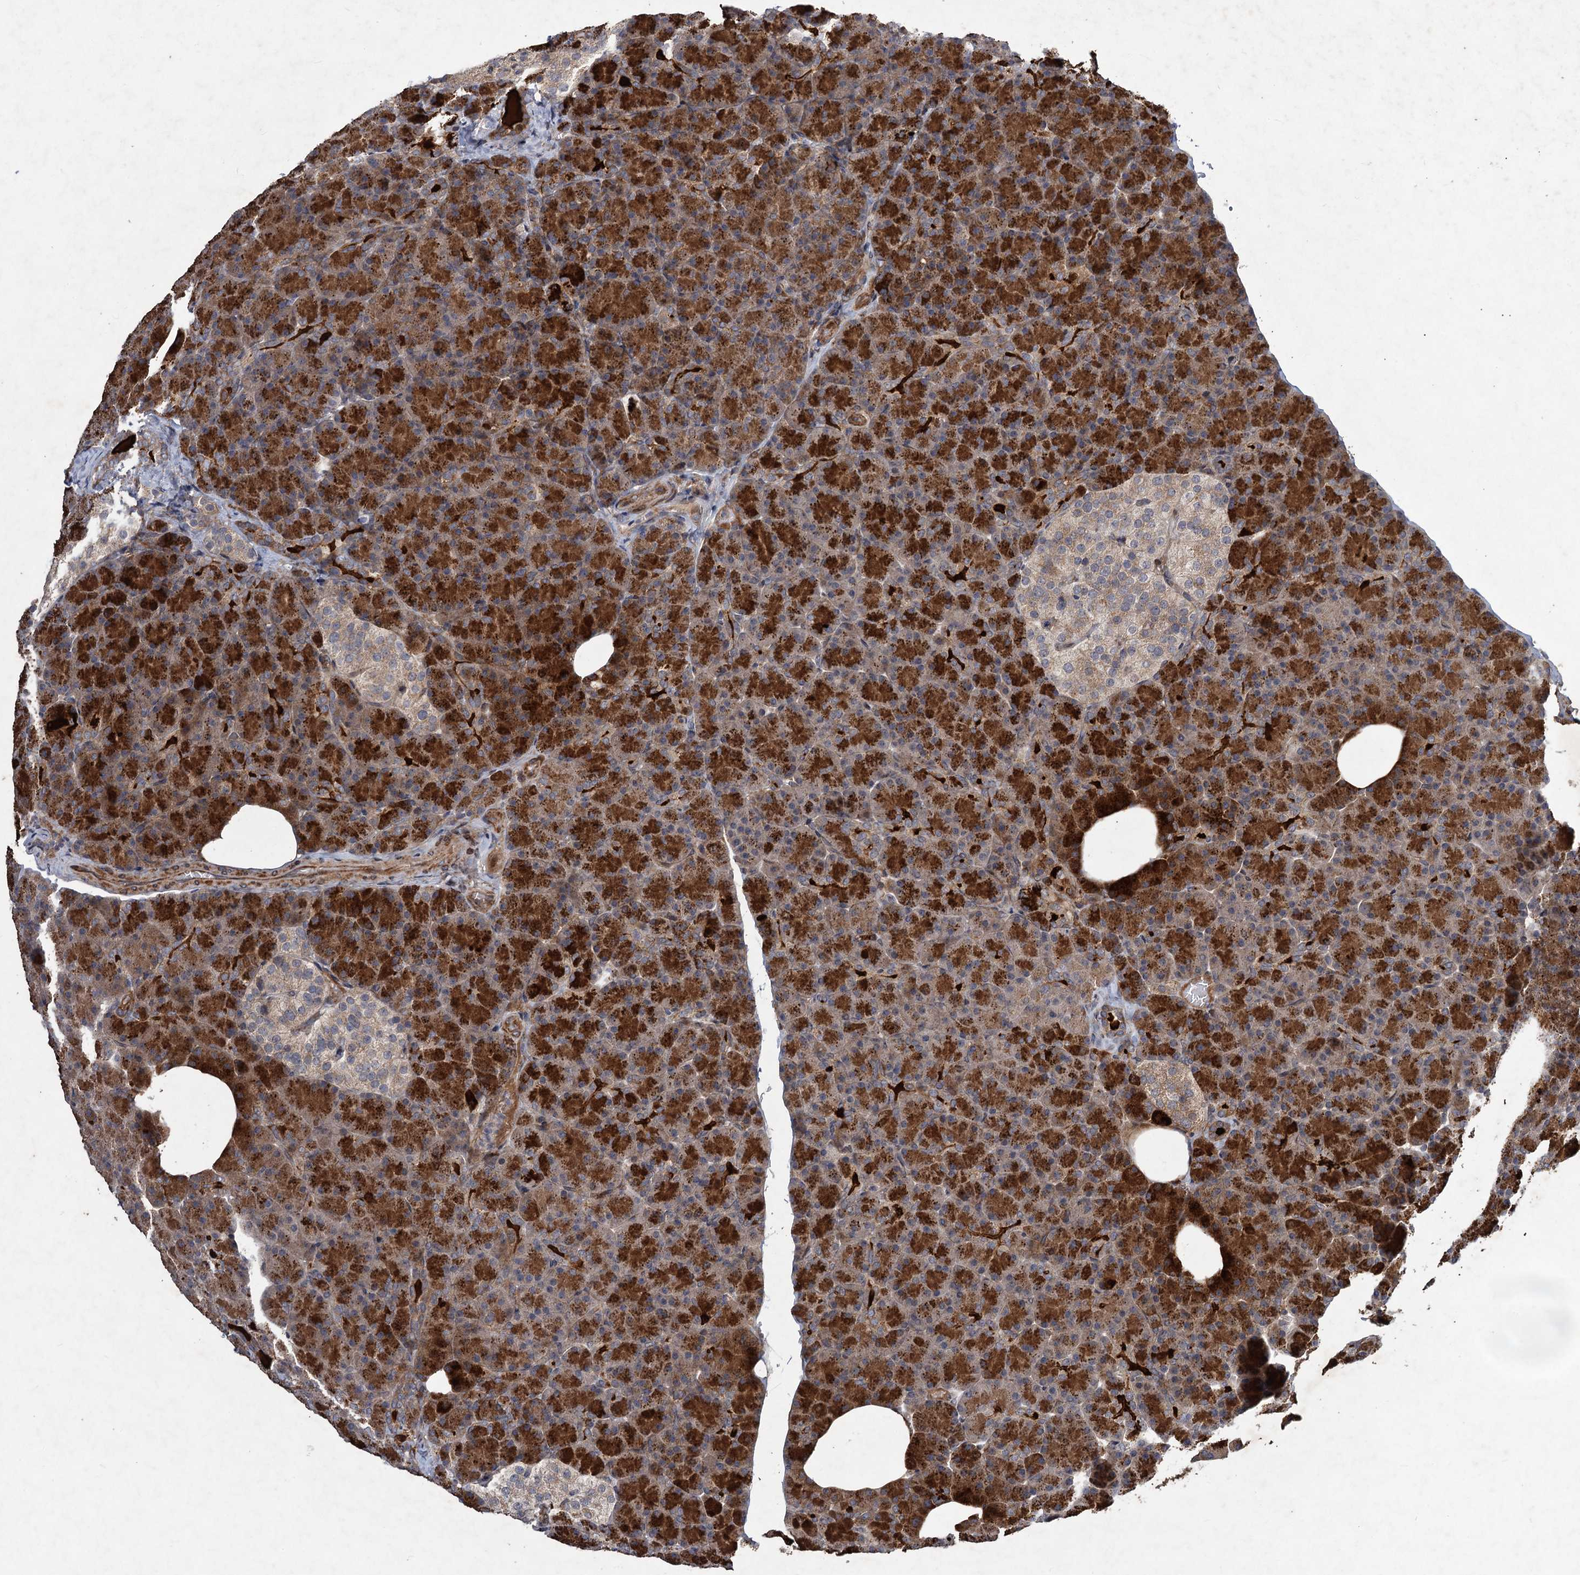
{"staining": {"intensity": "strong", "quantity": ">75%", "location": "cytoplasmic/membranous"}, "tissue": "pancreas", "cell_type": "Exocrine glandular cells", "image_type": "normal", "snomed": [{"axis": "morphology", "description": "Normal tissue, NOS"}, {"axis": "topography", "description": "Pancreas"}], "caption": "A brown stain labels strong cytoplasmic/membranous expression of a protein in exocrine glandular cells of normal human pancreas. (Brightfield microscopy of DAB IHC at high magnification).", "gene": "NUDT22", "patient": {"sex": "female", "age": 43}}